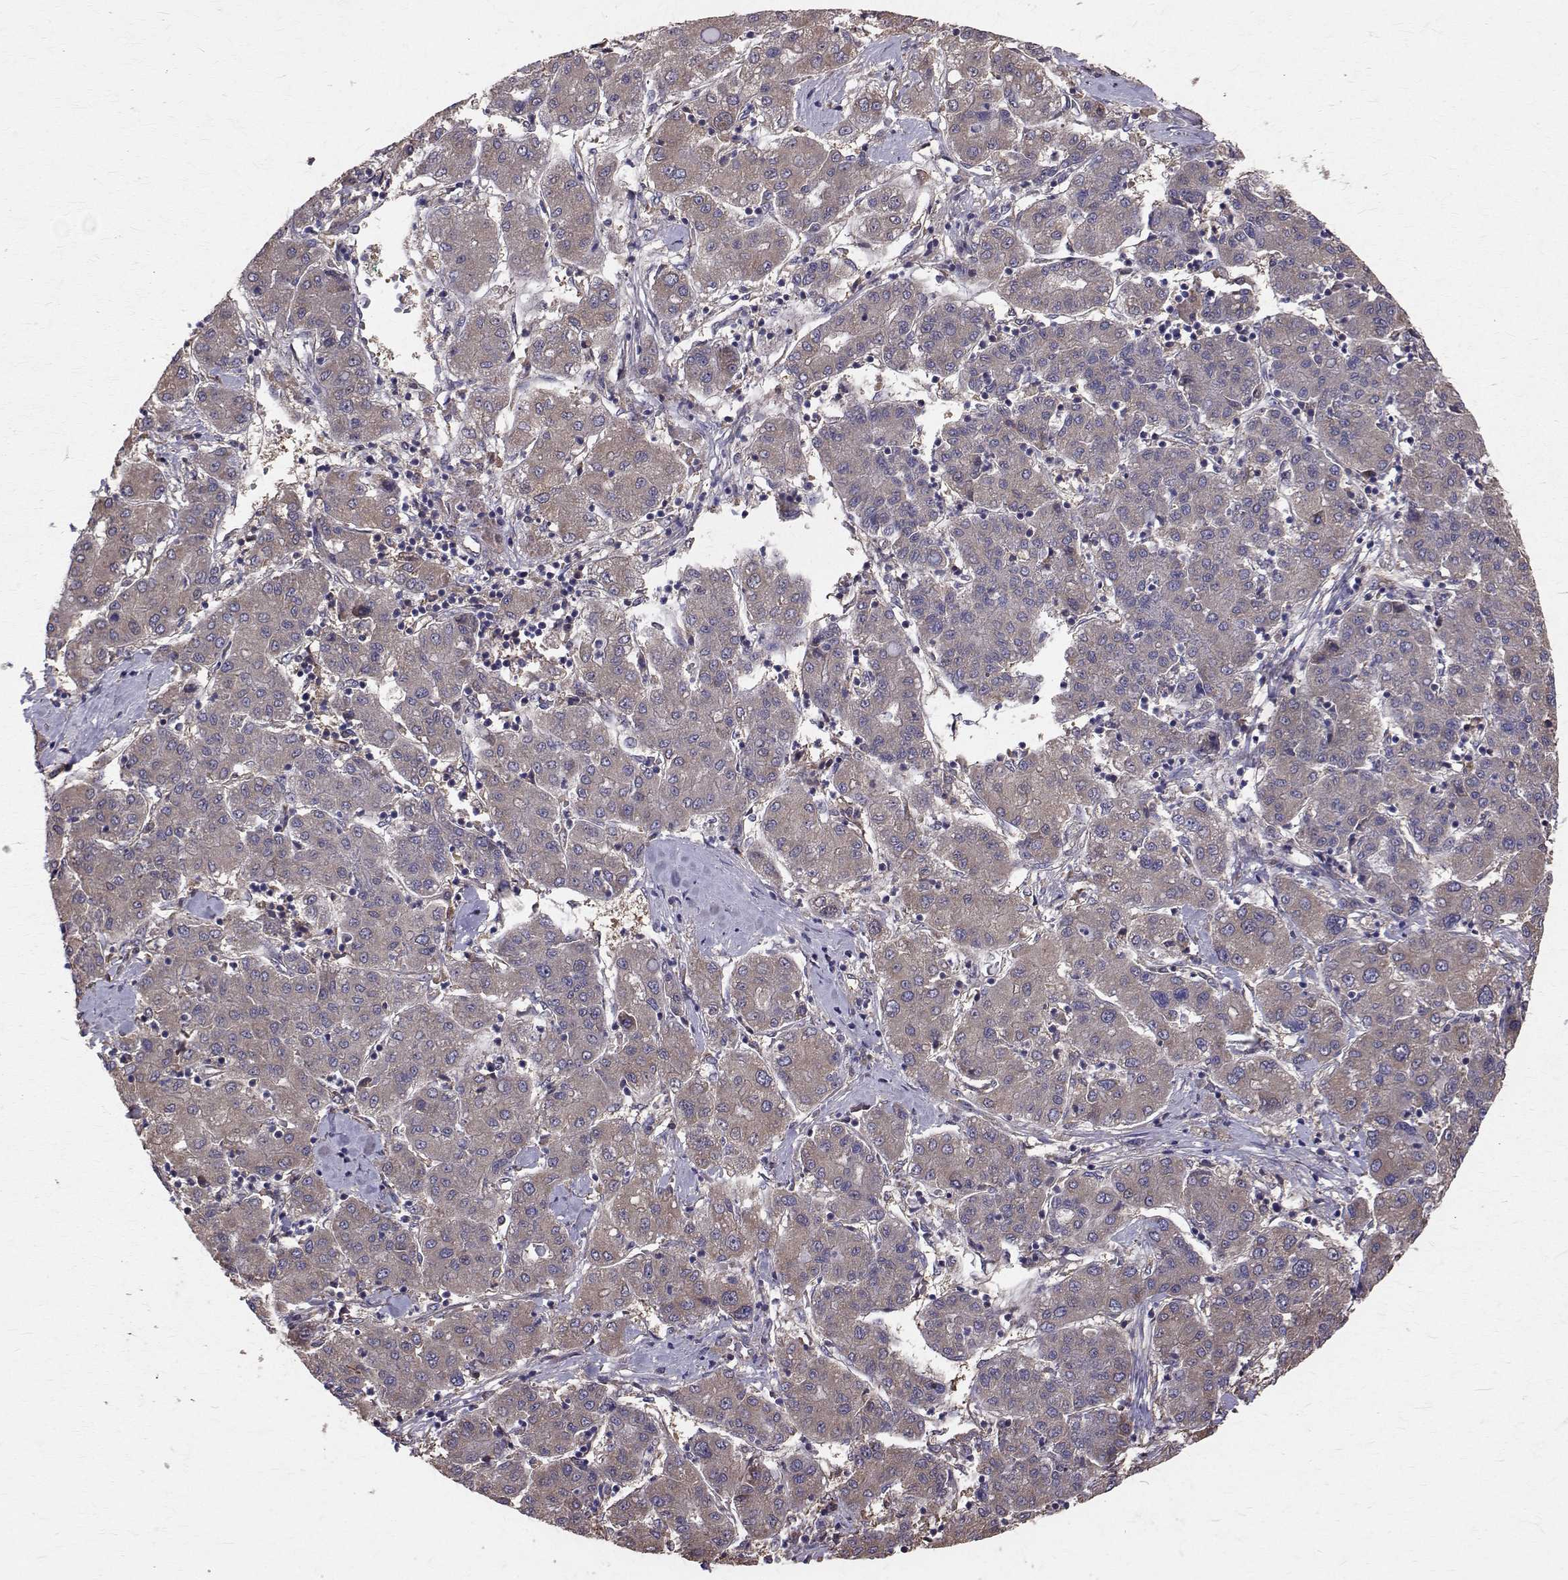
{"staining": {"intensity": "weak", "quantity": "25%-75%", "location": "cytoplasmic/membranous"}, "tissue": "liver cancer", "cell_type": "Tumor cells", "image_type": "cancer", "snomed": [{"axis": "morphology", "description": "Carcinoma, Hepatocellular, NOS"}, {"axis": "topography", "description": "Liver"}], "caption": "Immunohistochemical staining of liver hepatocellular carcinoma shows weak cytoplasmic/membranous protein positivity in approximately 25%-75% of tumor cells.", "gene": "FARSB", "patient": {"sex": "male", "age": 65}}